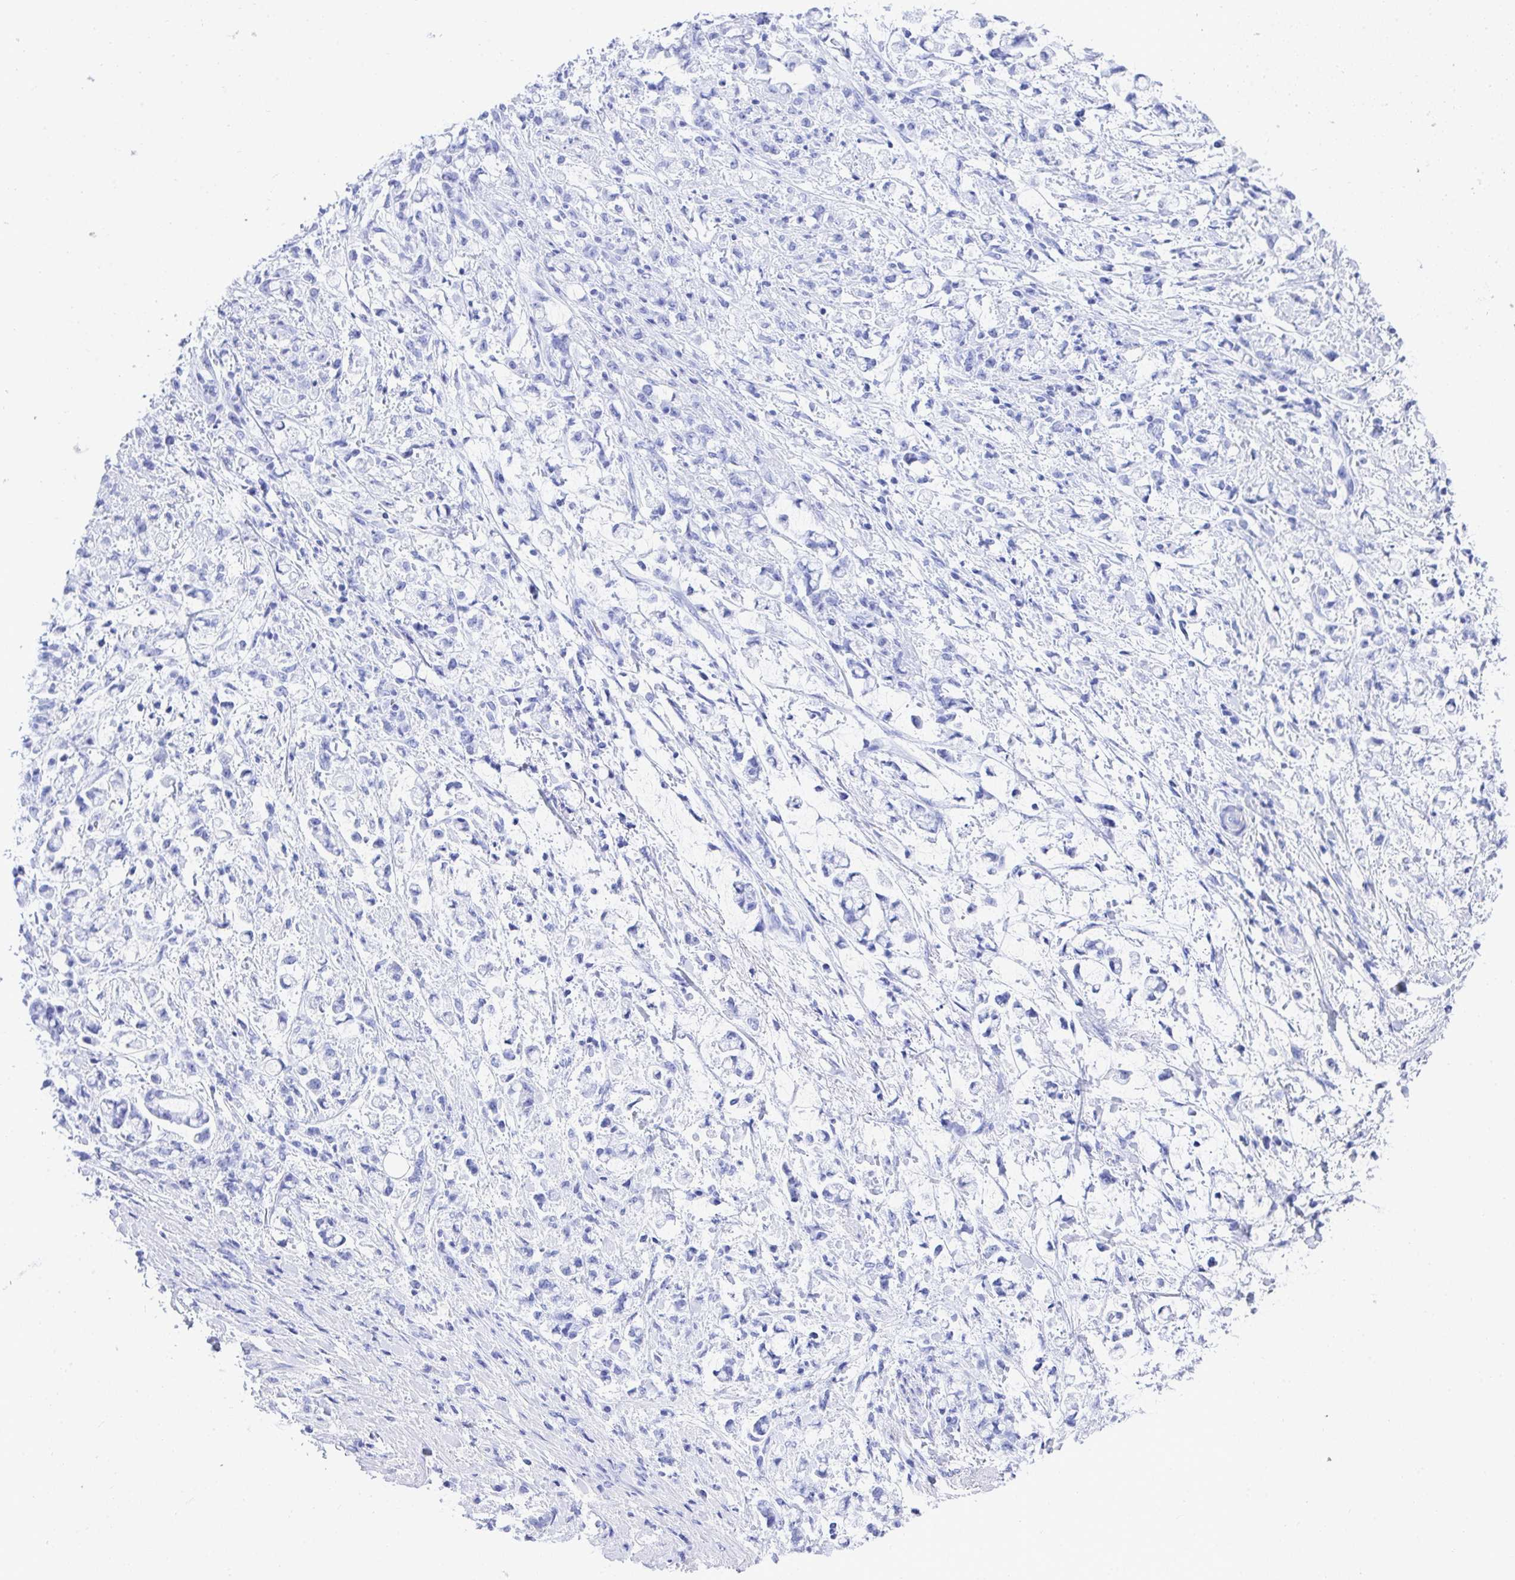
{"staining": {"intensity": "negative", "quantity": "none", "location": "none"}, "tissue": "stomach cancer", "cell_type": "Tumor cells", "image_type": "cancer", "snomed": [{"axis": "morphology", "description": "Adenocarcinoma, NOS"}, {"axis": "topography", "description": "Stomach"}], "caption": "IHC image of human stomach cancer (adenocarcinoma) stained for a protein (brown), which exhibits no positivity in tumor cells.", "gene": "CD7", "patient": {"sex": "female", "age": 60}}